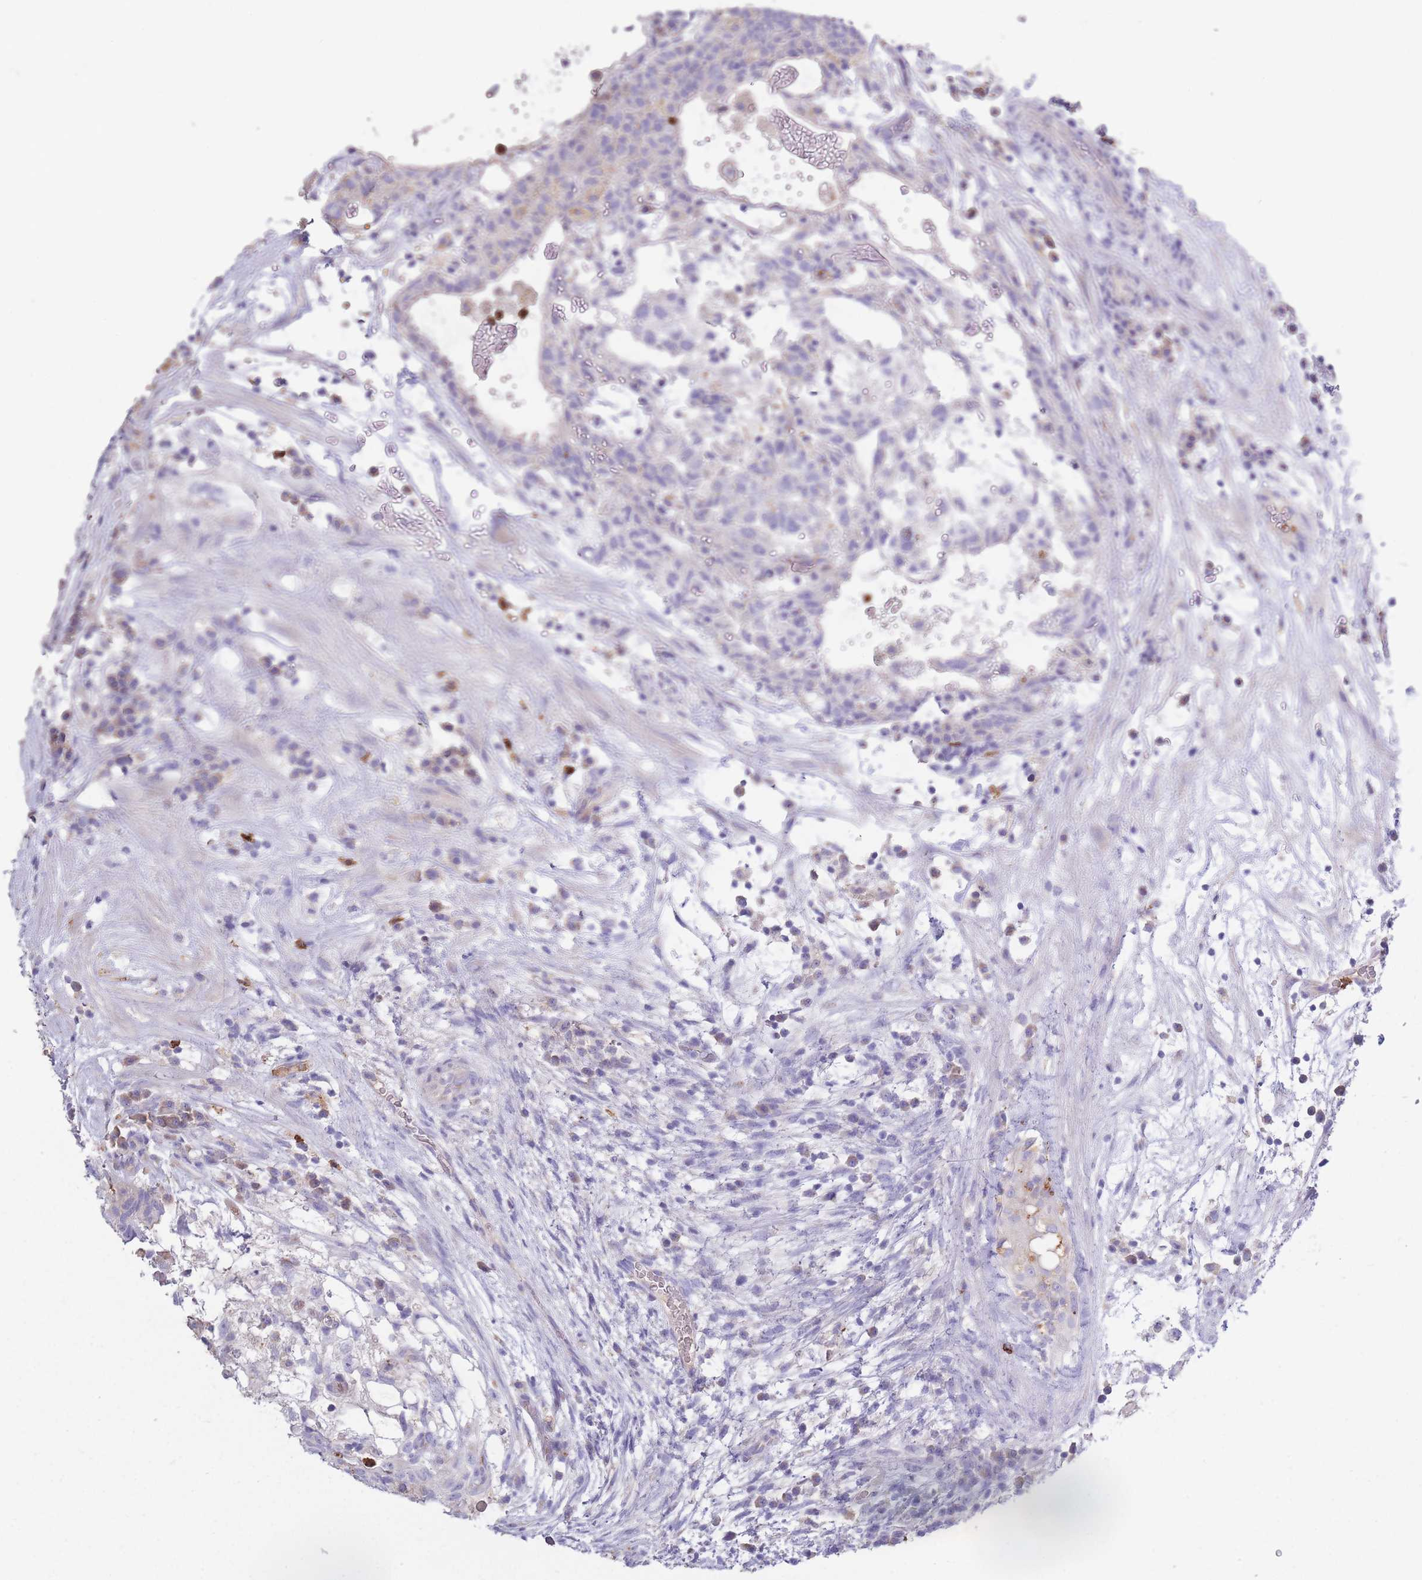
{"staining": {"intensity": "negative", "quantity": "none", "location": "none"}, "tissue": "testis cancer", "cell_type": "Tumor cells", "image_type": "cancer", "snomed": [{"axis": "morphology", "description": "Normal tissue, NOS"}, {"axis": "morphology", "description": "Carcinoma, Embryonal, NOS"}, {"axis": "topography", "description": "Testis"}], "caption": "Immunohistochemistry of testis cancer (embryonal carcinoma) shows no expression in tumor cells.", "gene": "CENPM", "patient": {"sex": "male", "age": 32}}